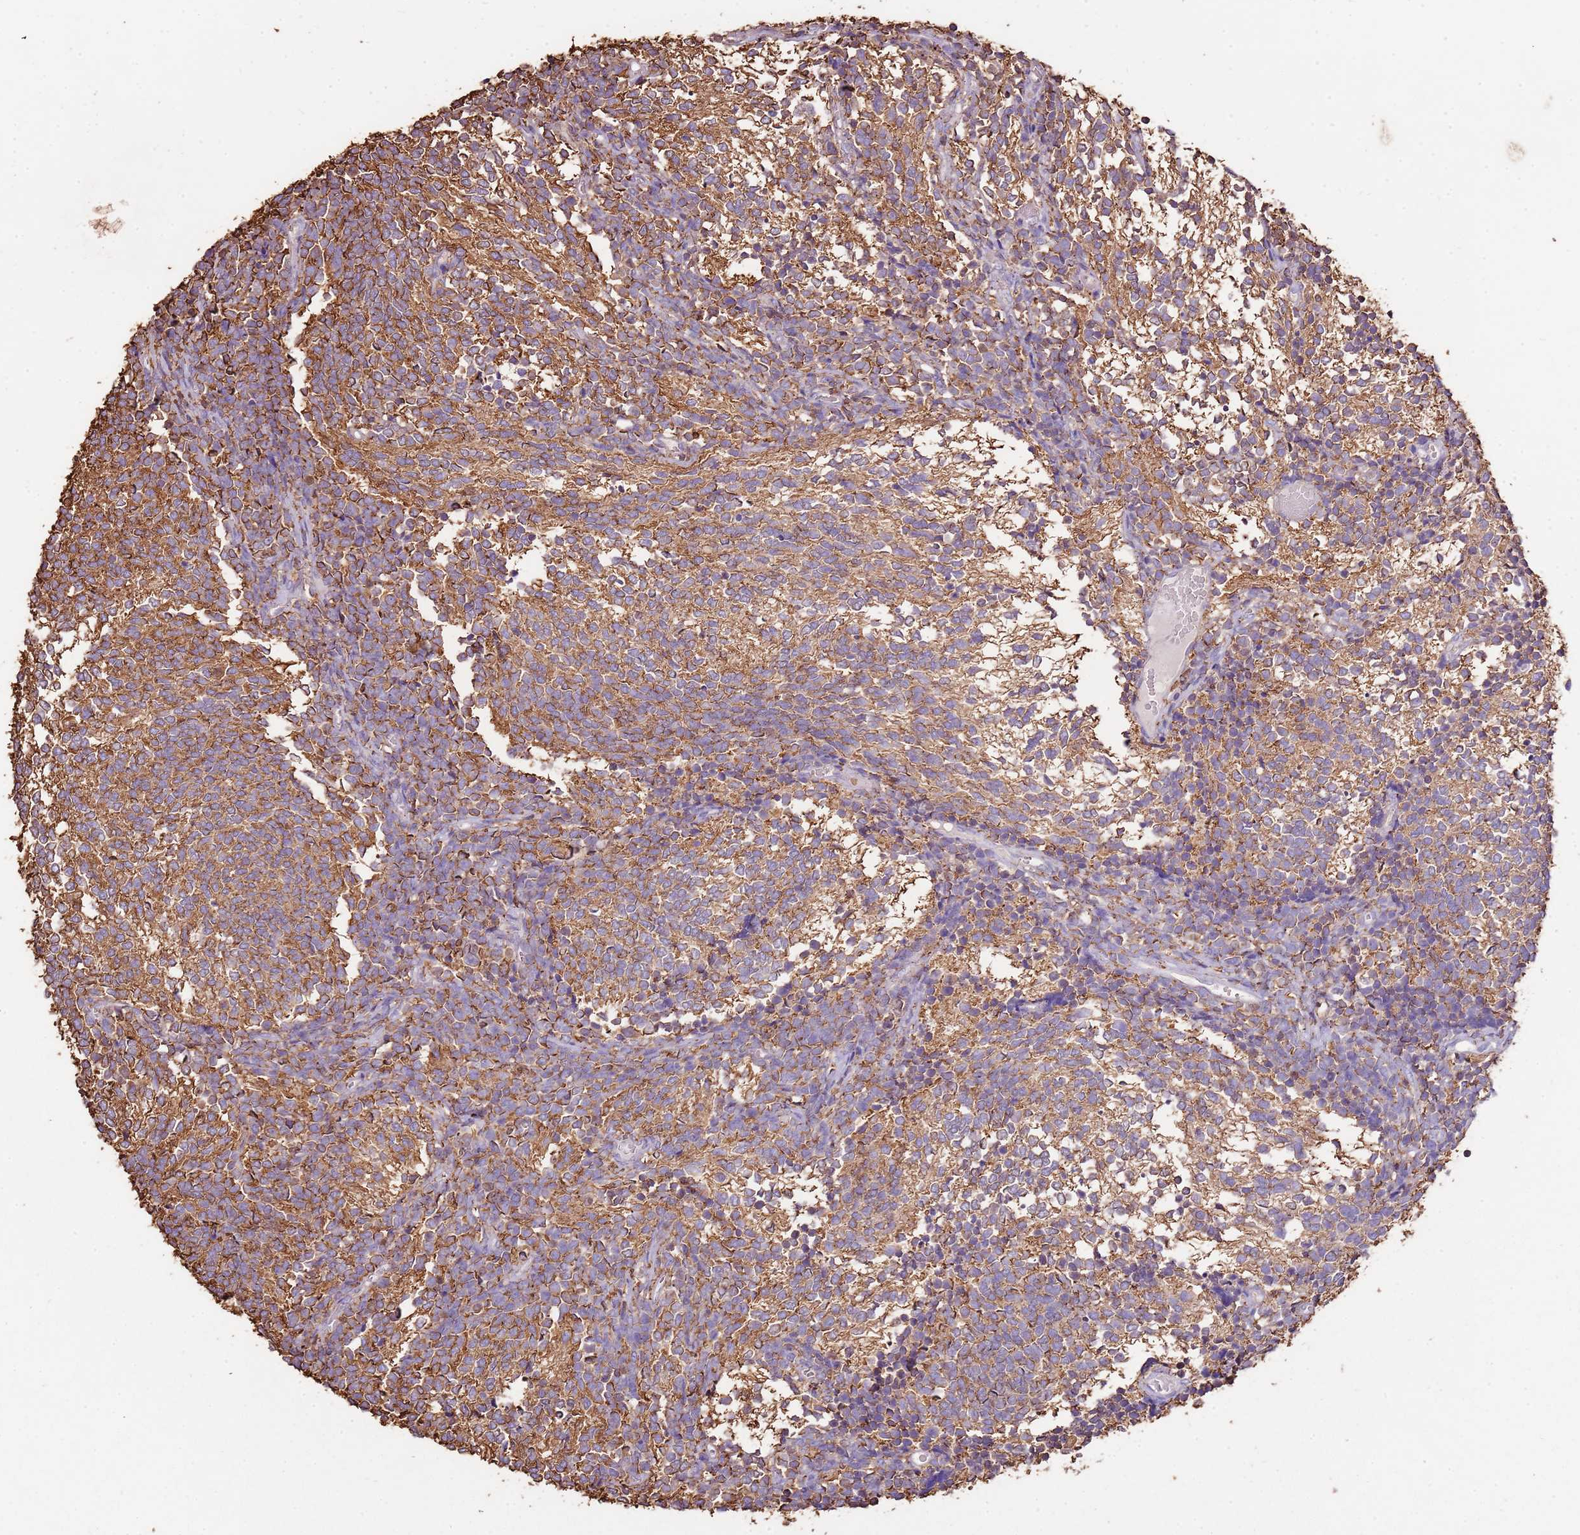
{"staining": {"intensity": "moderate", "quantity": ">75%", "location": "cytoplasmic/membranous"}, "tissue": "glioma", "cell_type": "Tumor cells", "image_type": "cancer", "snomed": [{"axis": "morphology", "description": "Glioma, malignant, Low grade"}, {"axis": "topography", "description": "Brain"}], "caption": "Immunohistochemical staining of human low-grade glioma (malignant) exhibits medium levels of moderate cytoplasmic/membranous protein positivity in about >75% of tumor cells.", "gene": "ARL10", "patient": {"sex": "female", "age": 1}}